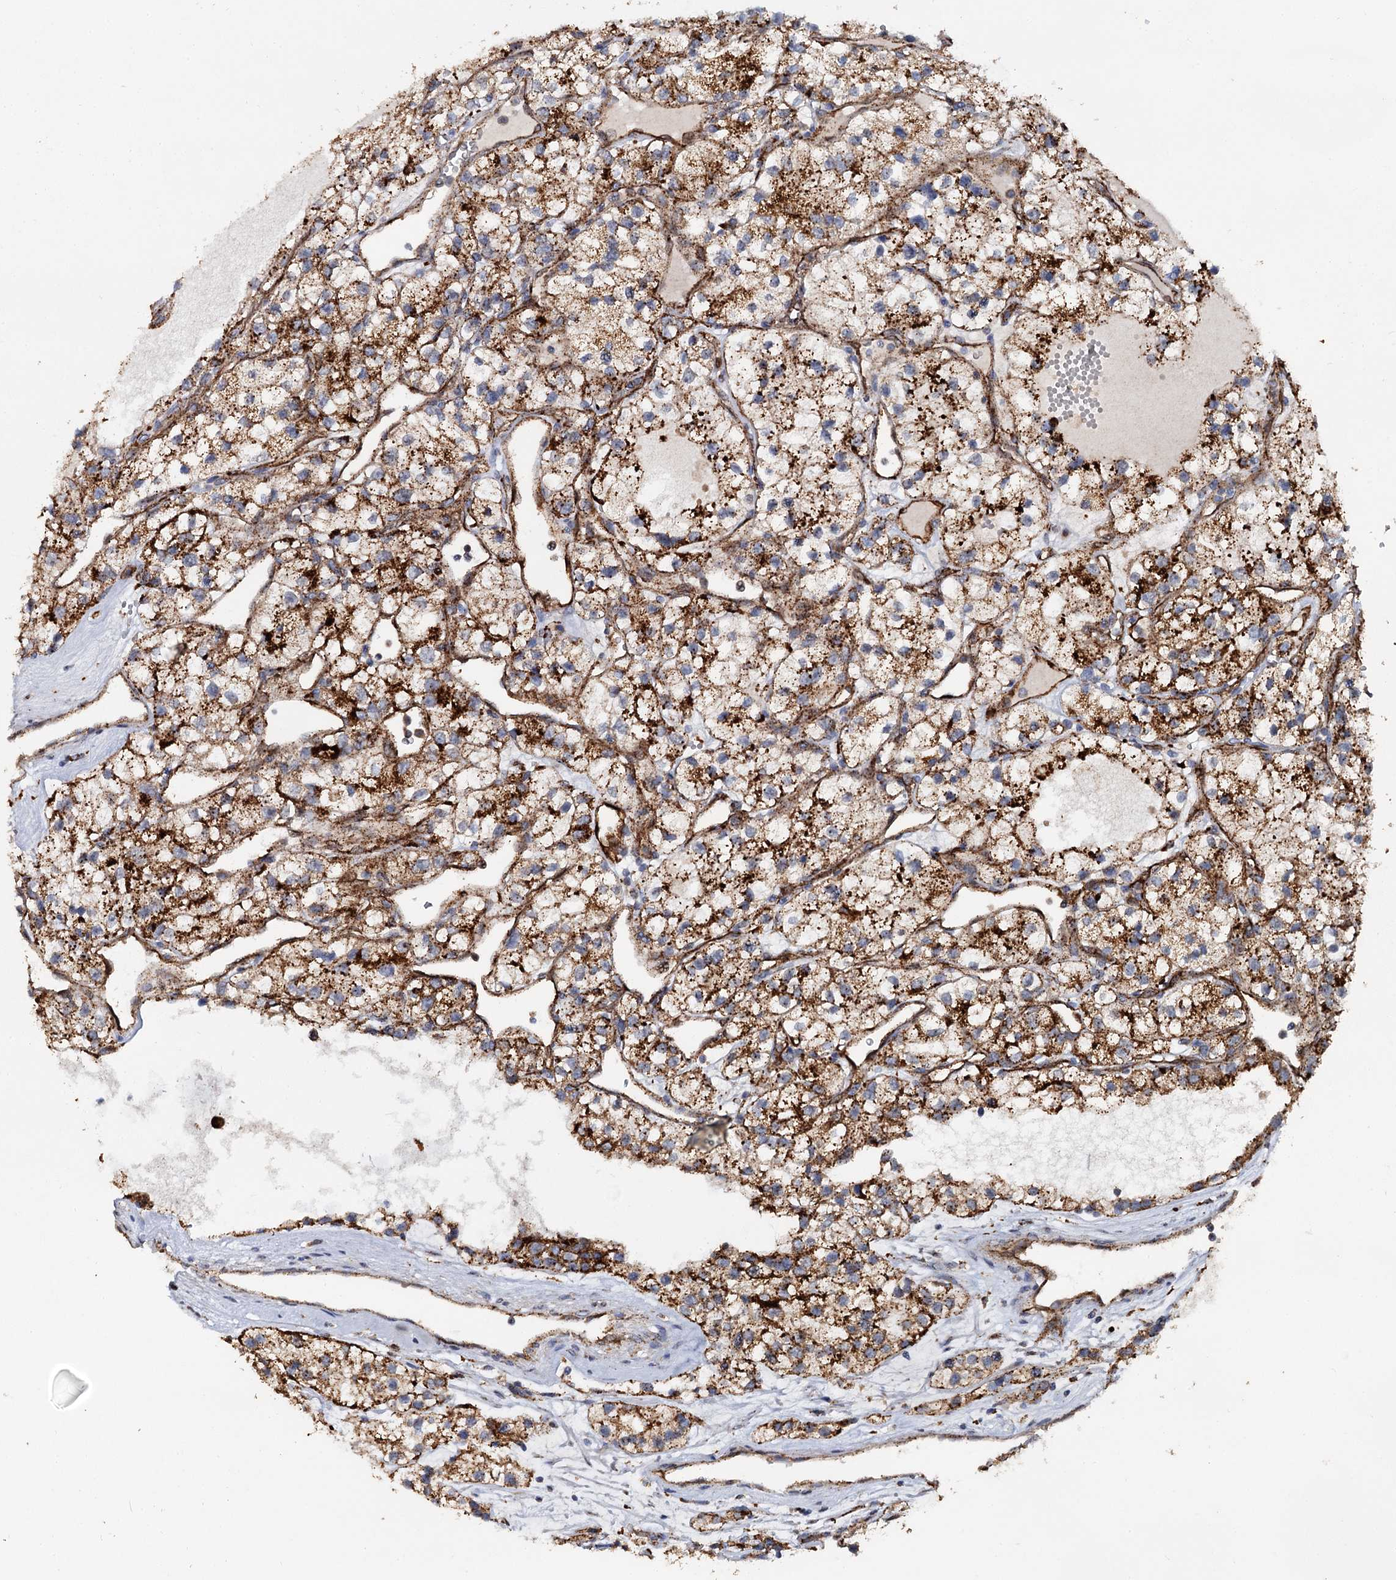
{"staining": {"intensity": "strong", "quantity": ">75%", "location": "cytoplasmic/membranous"}, "tissue": "renal cancer", "cell_type": "Tumor cells", "image_type": "cancer", "snomed": [{"axis": "morphology", "description": "Adenocarcinoma, NOS"}, {"axis": "topography", "description": "Kidney"}], "caption": "Renal cancer stained with a protein marker reveals strong staining in tumor cells.", "gene": "GBA1", "patient": {"sex": "female", "age": 57}}